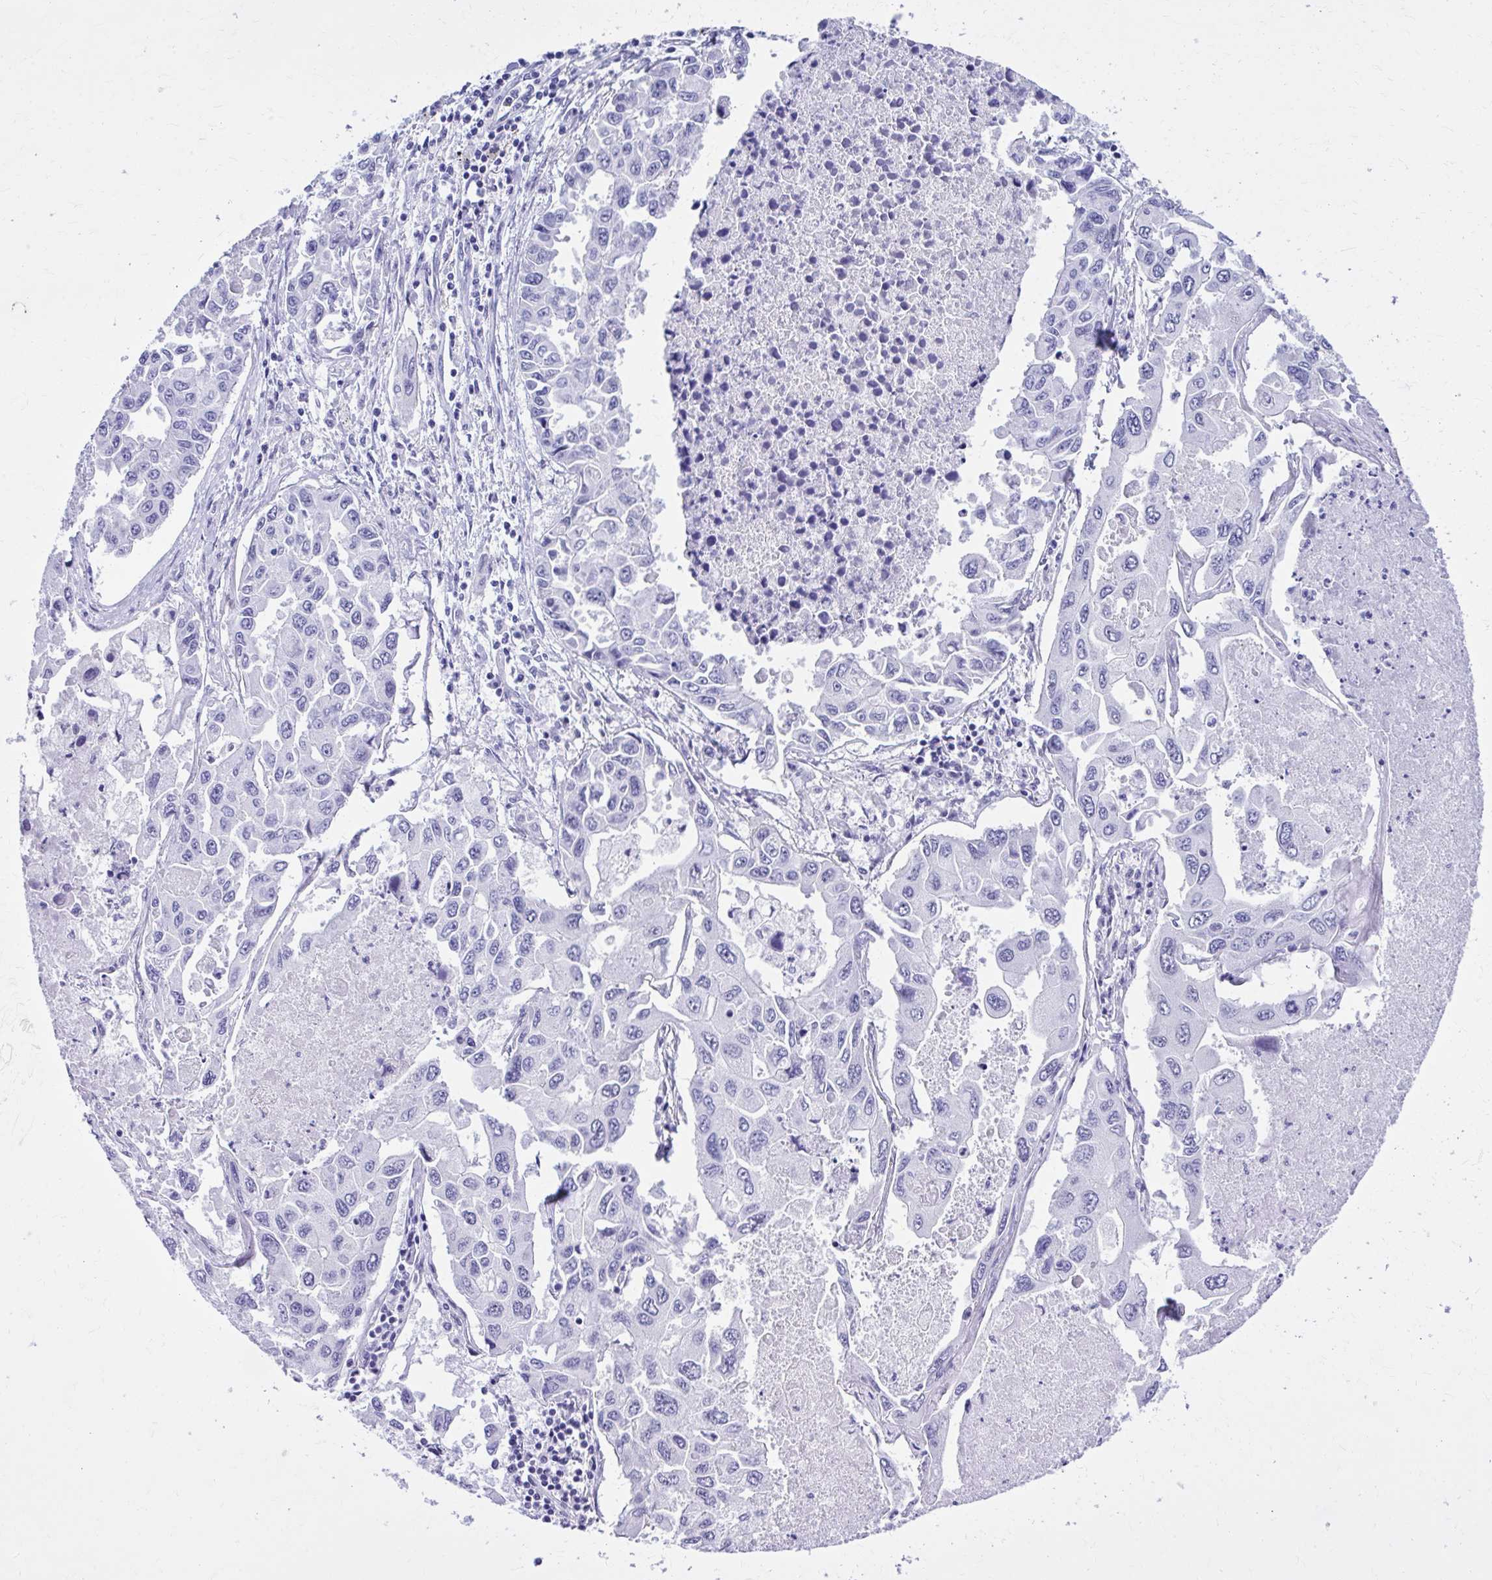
{"staining": {"intensity": "negative", "quantity": "none", "location": "none"}, "tissue": "lung cancer", "cell_type": "Tumor cells", "image_type": "cancer", "snomed": [{"axis": "morphology", "description": "Adenocarcinoma, NOS"}, {"axis": "topography", "description": "Lung"}], "caption": "DAB immunohistochemical staining of human lung cancer demonstrates no significant positivity in tumor cells. (DAB IHC visualized using brightfield microscopy, high magnification).", "gene": "RASL11B", "patient": {"sex": "male", "age": 64}}